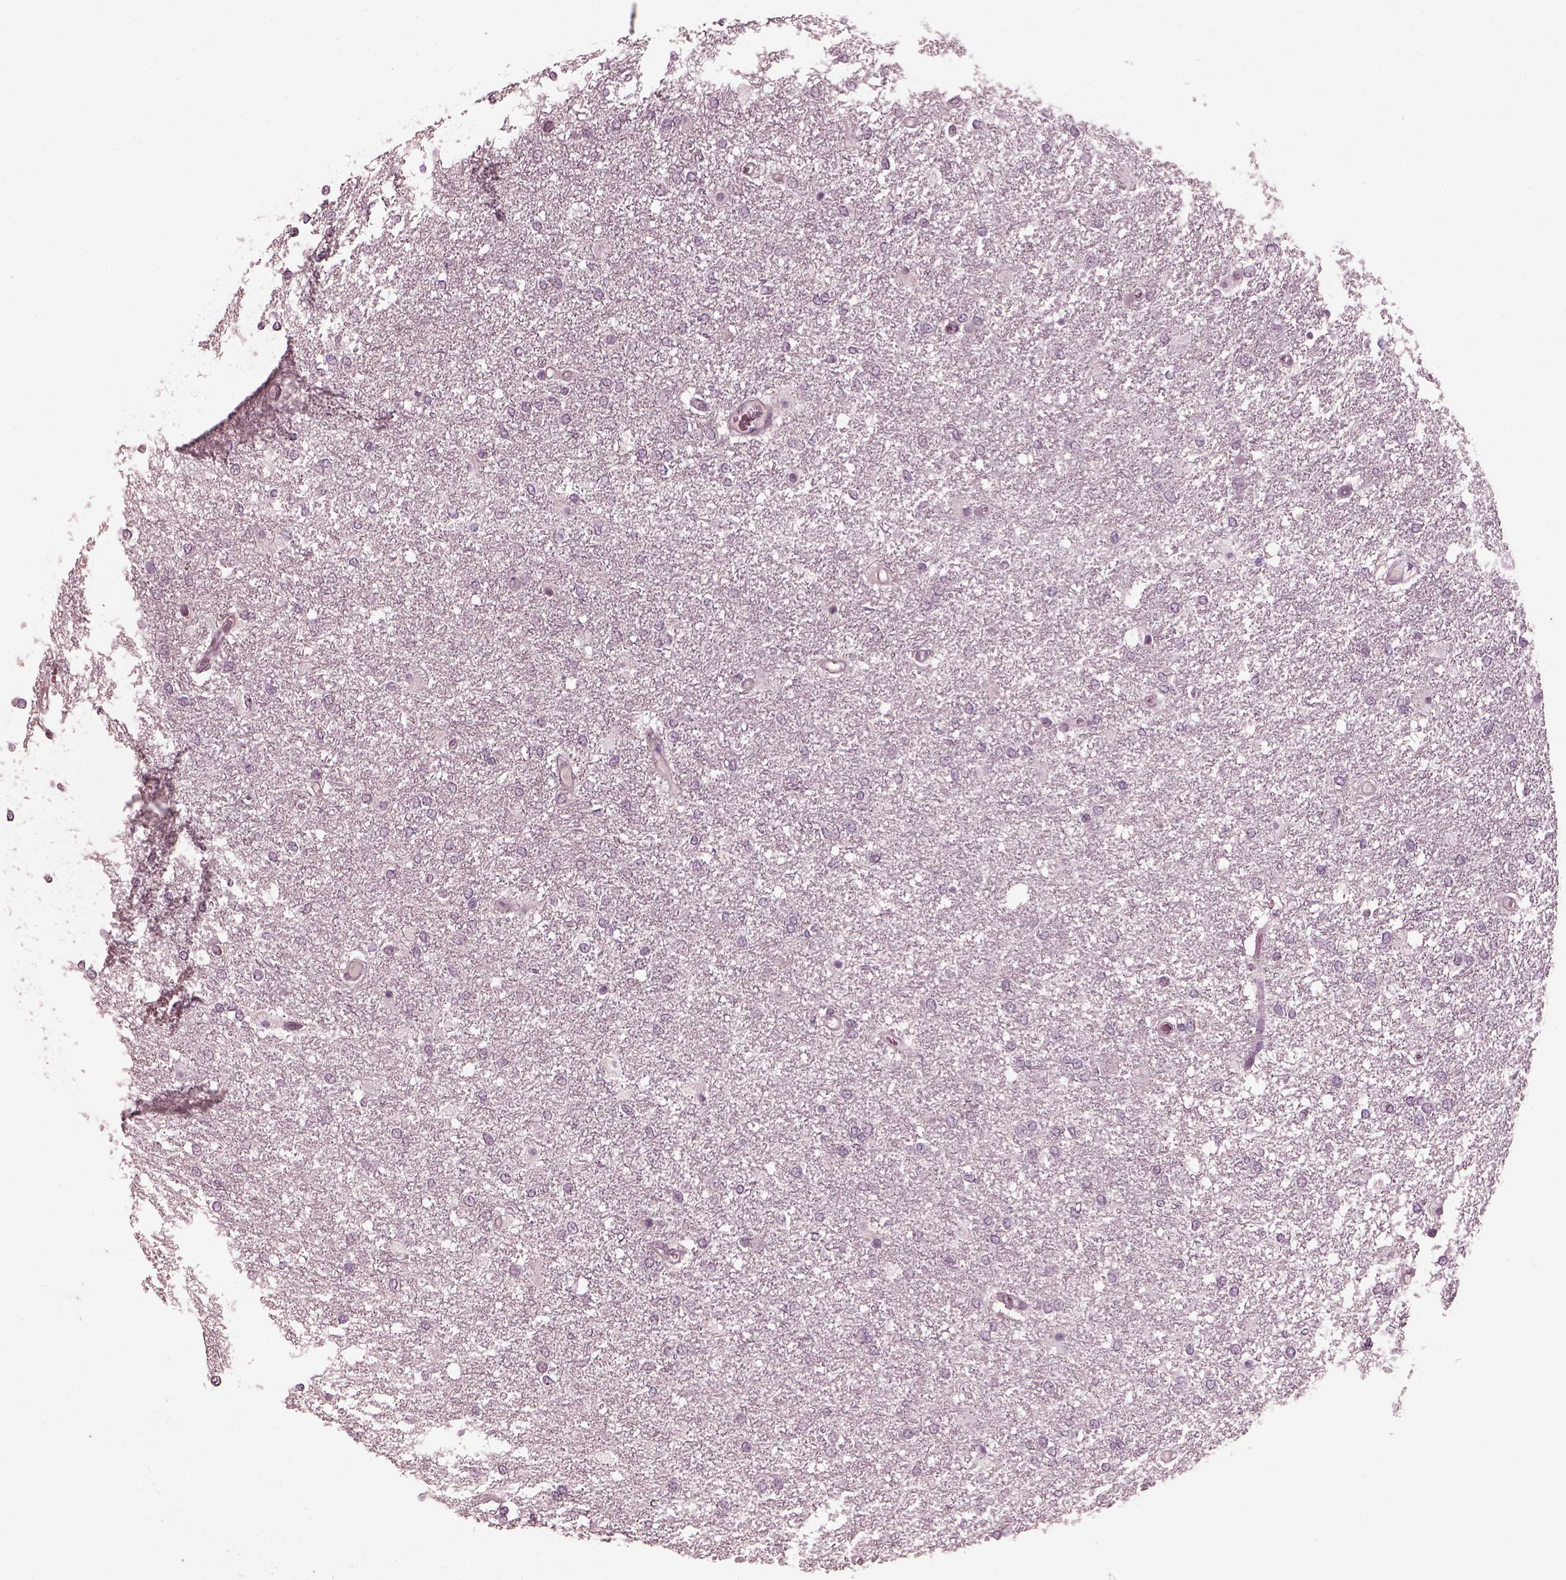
{"staining": {"intensity": "negative", "quantity": "none", "location": "none"}, "tissue": "glioma", "cell_type": "Tumor cells", "image_type": "cancer", "snomed": [{"axis": "morphology", "description": "Glioma, malignant, High grade"}, {"axis": "topography", "description": "Brain"}], "caption": "A photomicrograph of human glioma is negative for staining in tumor cells. (Immunohistochemistry (ihc), brightfield microscopy, high magnification).", "gene": "SAXO1", "patient": {"sex": "female", "age": 61}}